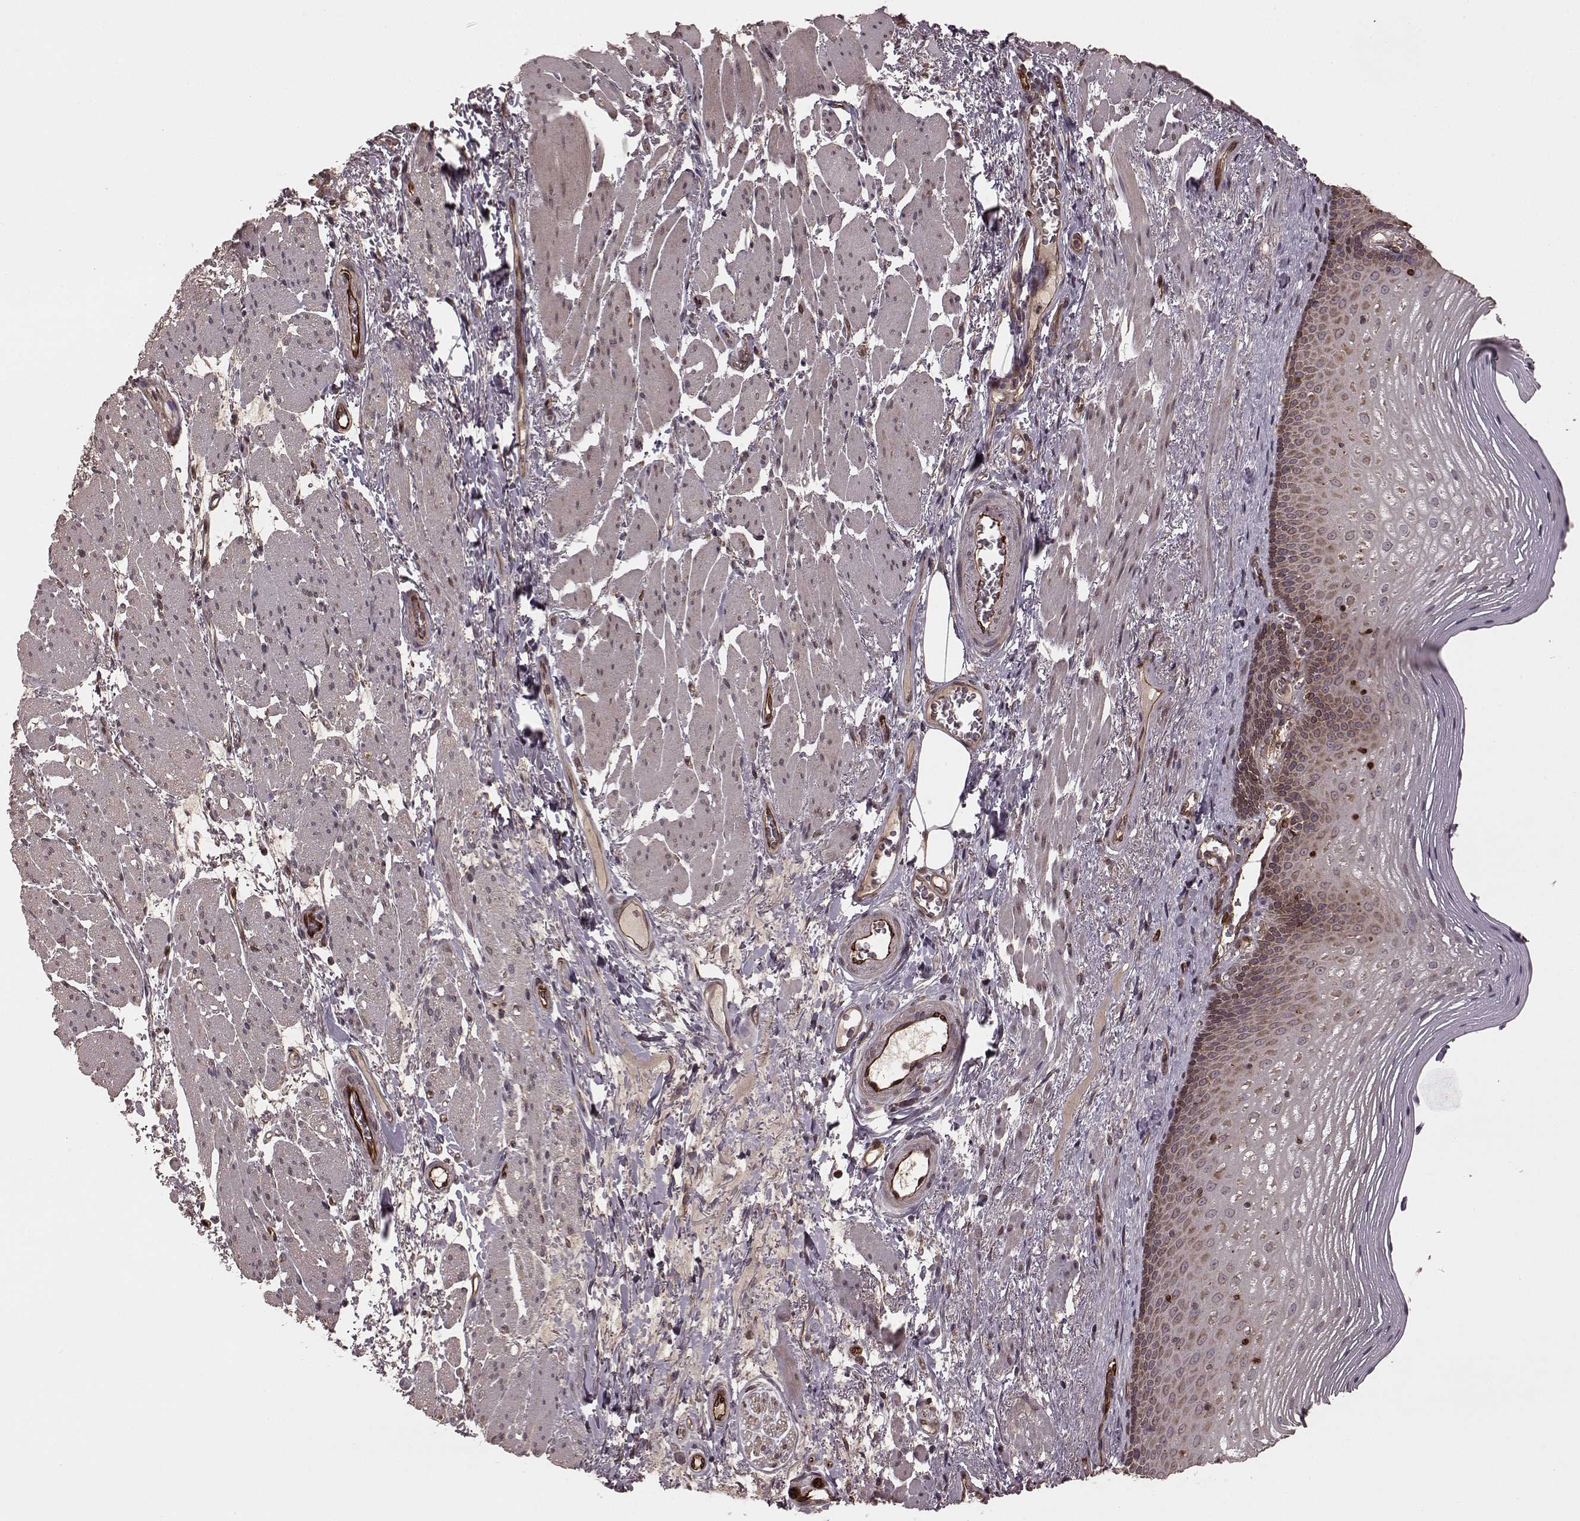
{"staining": {"intensity": "moderate", "quantity": ">75%", "location": "cytoplasmic/membranous"}, "tissue": "esophagus", "cell_type": "Squamous epithelial cells", "image_type": "normal", "snomed": [{"axis": "morphology", "description": "Normal tissue, NOS"}, {"axis": "topography", "description": "Esophagus"}], "caption": "An image showing moderate cytoplasmic/membranous positivity in approximately >75% of squamous epithelial cells in benign esophagus, as visualized by brown immunohistochemical staining.", "gene": "AGPAT1", "patient": {"sex": "male", "age": 76}}